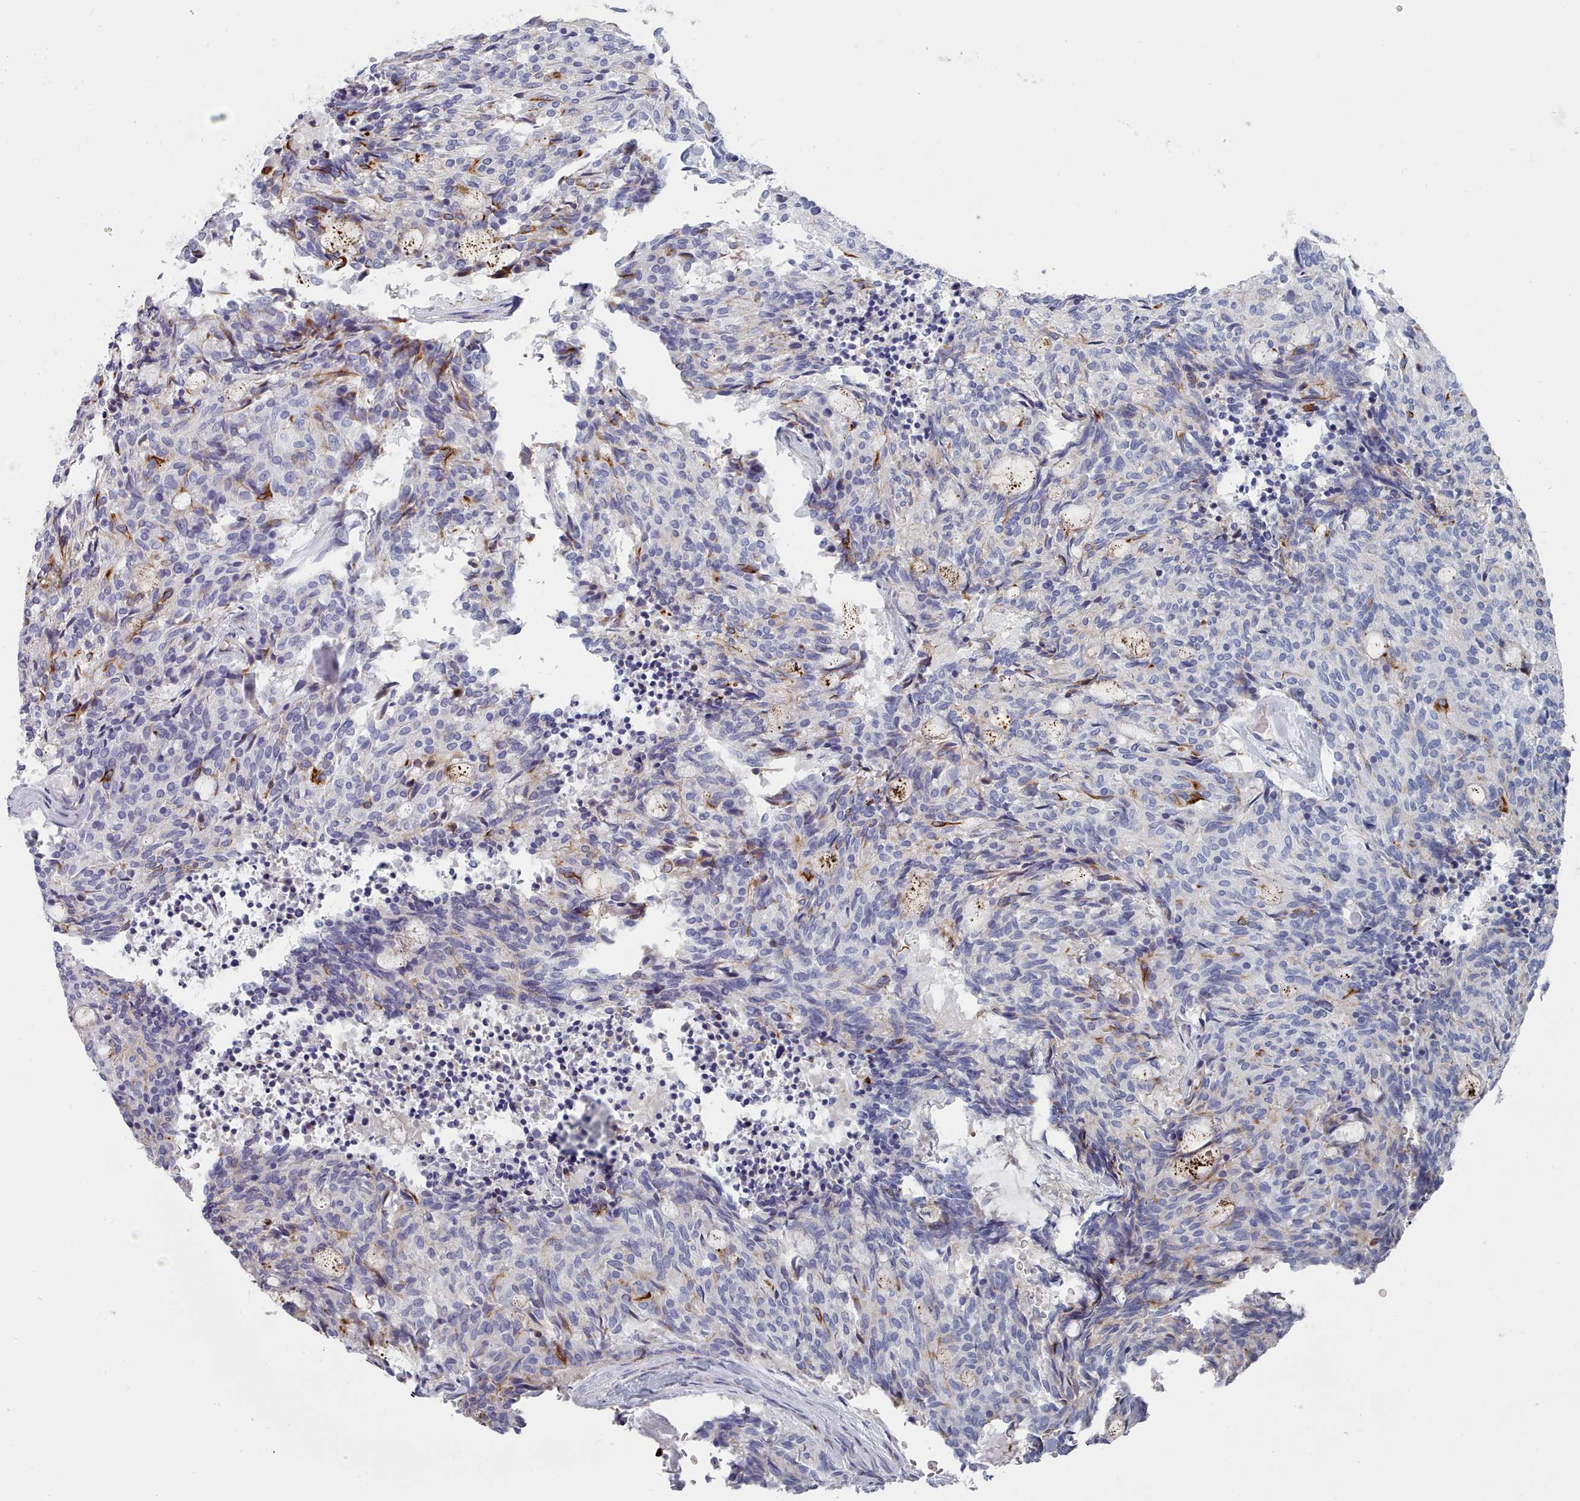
{"staining": {"intensity": "strong", "quantity": "25%-75%", "location": "cytoplasmic/membranous"}, "tissue": "carcinoid", "cell_type": "Tumor cells", "image_type": "cancer", "snomed": [{"axis": "morphology", "description": "Carcinoid, malignant, NOS"}, {"axis": "topography", "description": "Pancreas"}], "caption": "Carcinoid was stained to show a protein in brown. There is high levels of strong cytoplasmic/membranous expression in approximately 25%-75% of tumor cells.", "gene": "PDE4C", "patient": {"sex": "female", "age": 54}}